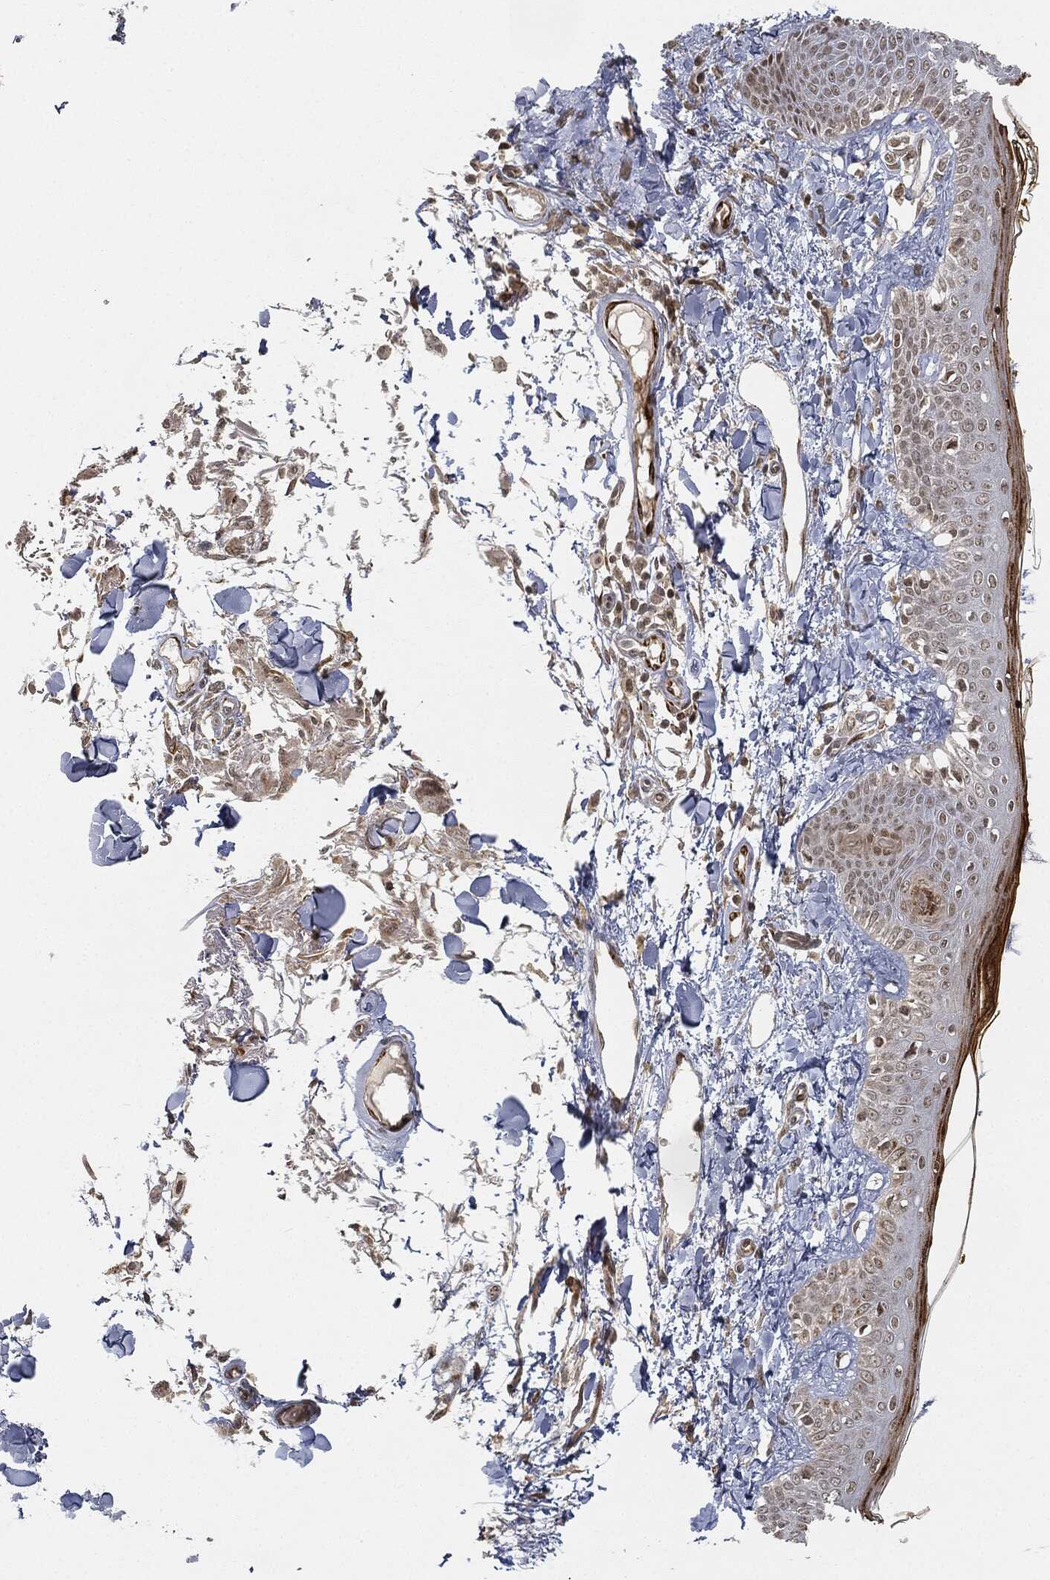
{"staining": {"intensity": "moderate", "quantity": ">75%", "location": "cytoplasmic/membranous,nuclear"}, "tissue": "skin", "cell_type": "Fibroblasts", "image_type": "normal", "snomed": [{"axis": "morphology", "description": "Normal tissue, NOS"}, {"axis": "topography", "description": "Skin"}], "caption": "IHC staining of benign skin, which exhibits medium levels of moderate cytoplasmic/membranous,nuclear positivity in about >75% of fibroblasts indicating moderate cytoplasmic/membranous,nuclear protein expression. The staining was performed using DAB (brown) for protein detection and nuclei were counterstained in hematoxylin (blue).", "gene": "CIB1", "patient": {"sex": "male", "age": 76}}